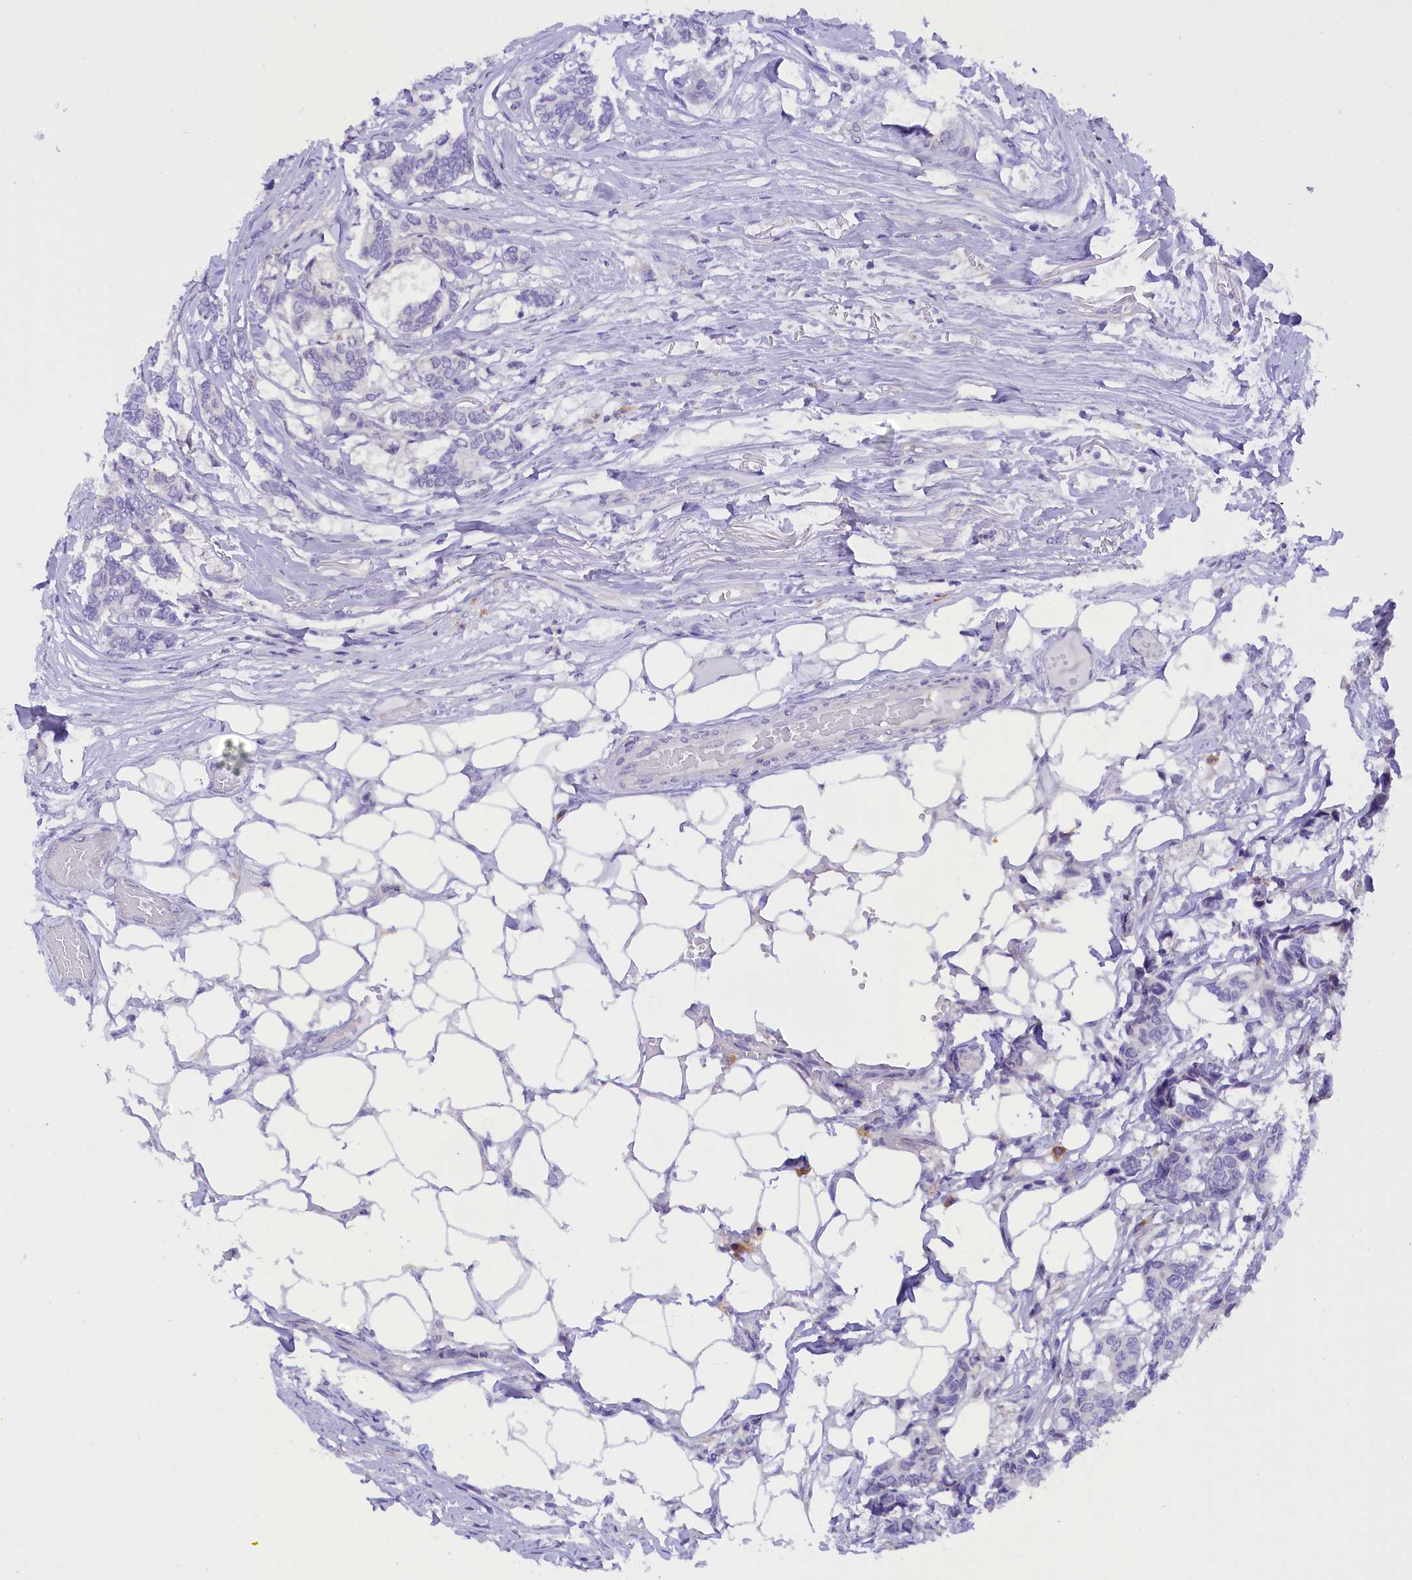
{"staining": {"intensity": "negative", "quantity": "none", "location": "none"}, "tissue": "breast cancer", "cell_type": "Tumor cells", "image_type": "cancer", "snomed": [{"axis": "morphology", "description": "Duct carcinoma"}, {"axis": "topography", "description": "Breast"}], "caption": "Breast cancer (intraductal carcinoma) was stained to show a protein in brown. There is no significant staining in tumor cells.", "gene": "COL6A5", "patient": {"sex": "female", "age": 87}}